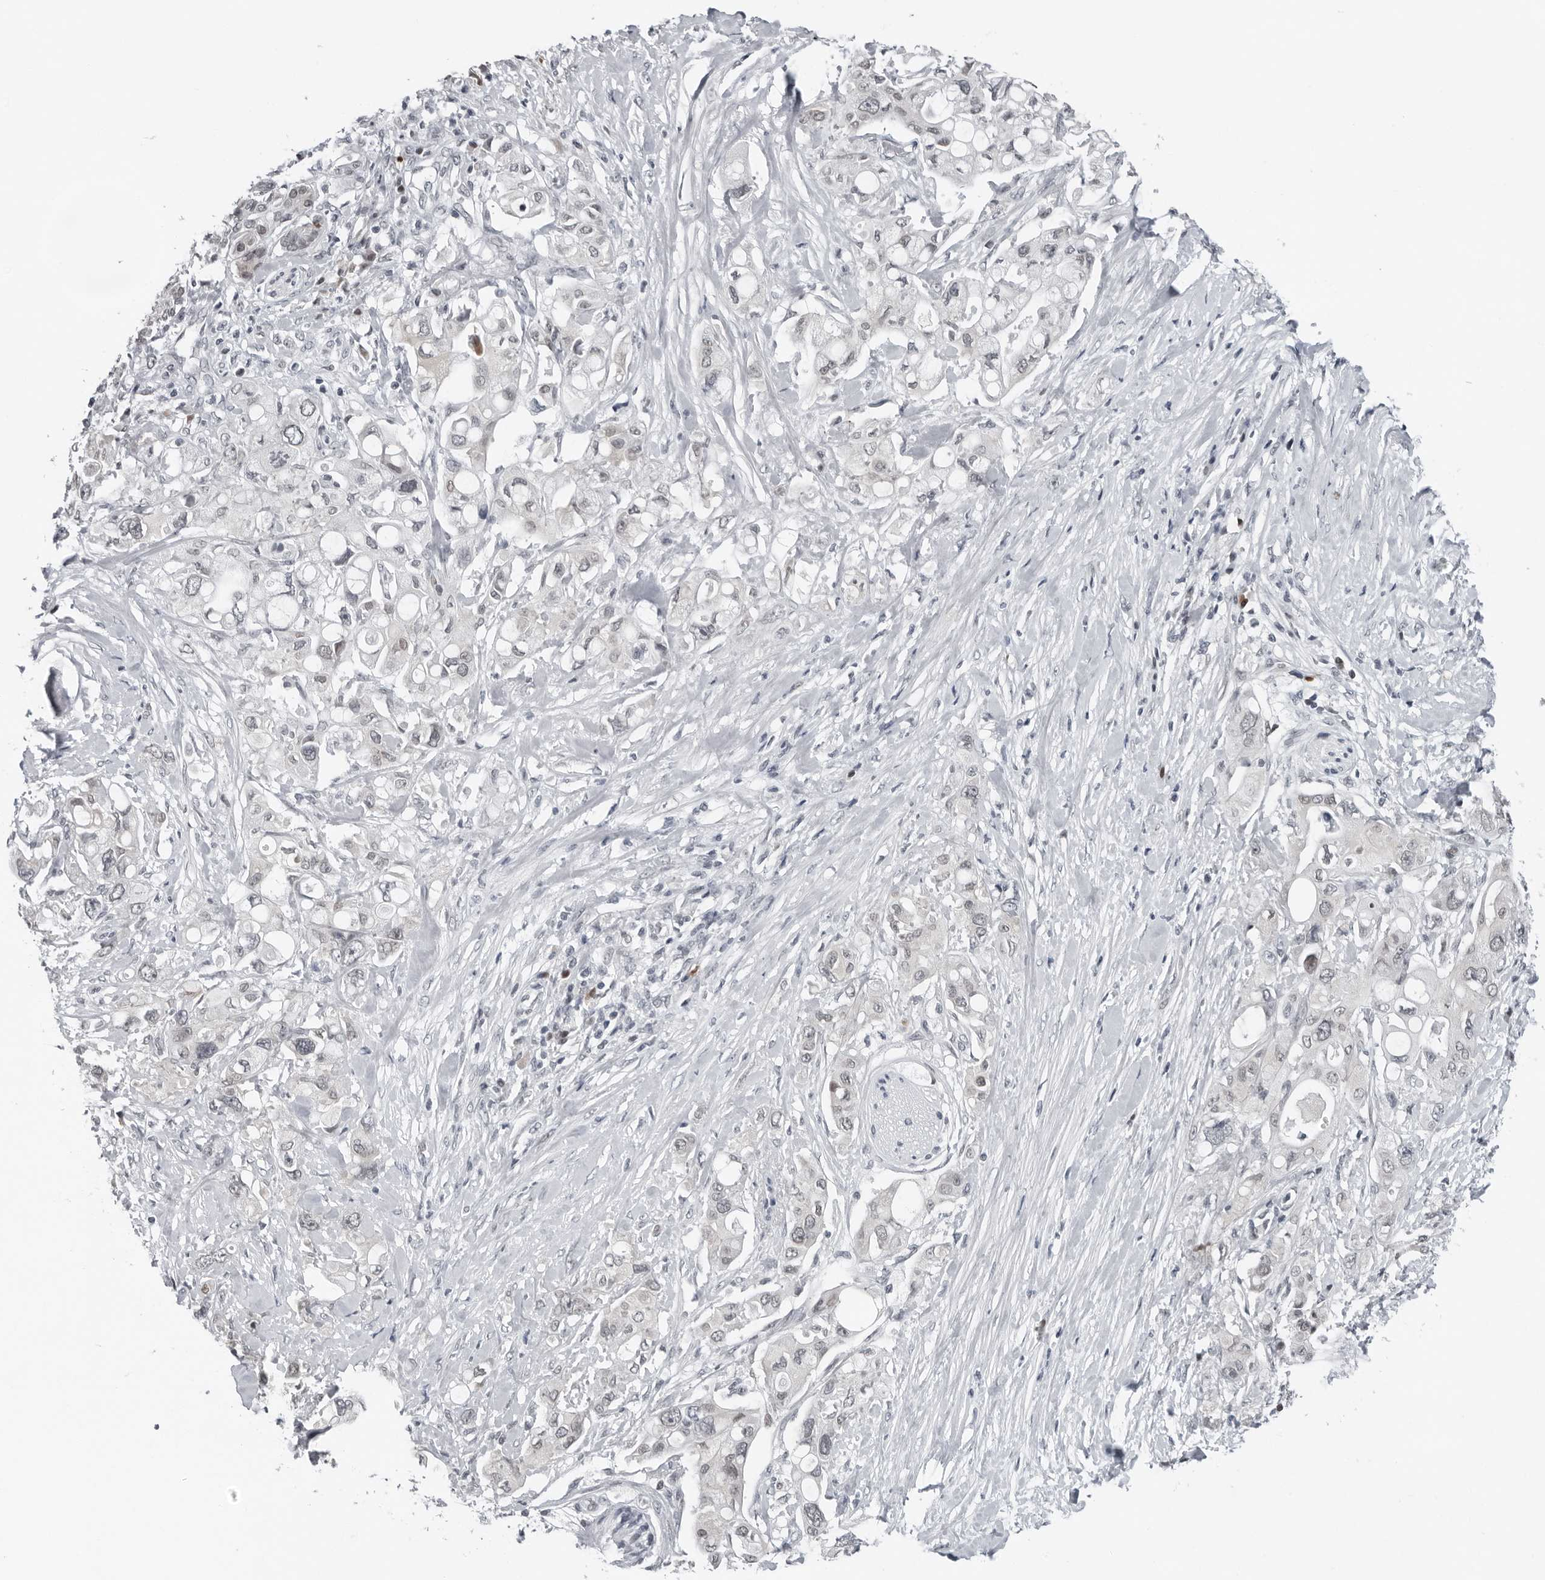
{"staining": {"intensity": "negative", "quantity": "none", "location": "none"}, "tissue": "pancreatic cancer", "cell_type": "Tumor cells", "image_type": "cancer", "snomed": [{"axis": "morphology", "description": "Adenocarcinoma, NOS"}, {"axis": "topography", "description": "Pancreas"}], "caption": "The immunohistochemistry (IHC) image has no significant positivity in tumor cells of adenocarcinoma (pancreatic) tissue.", "gene": "PPP1R42", "patient": {"sex": "female", "age": 56}}